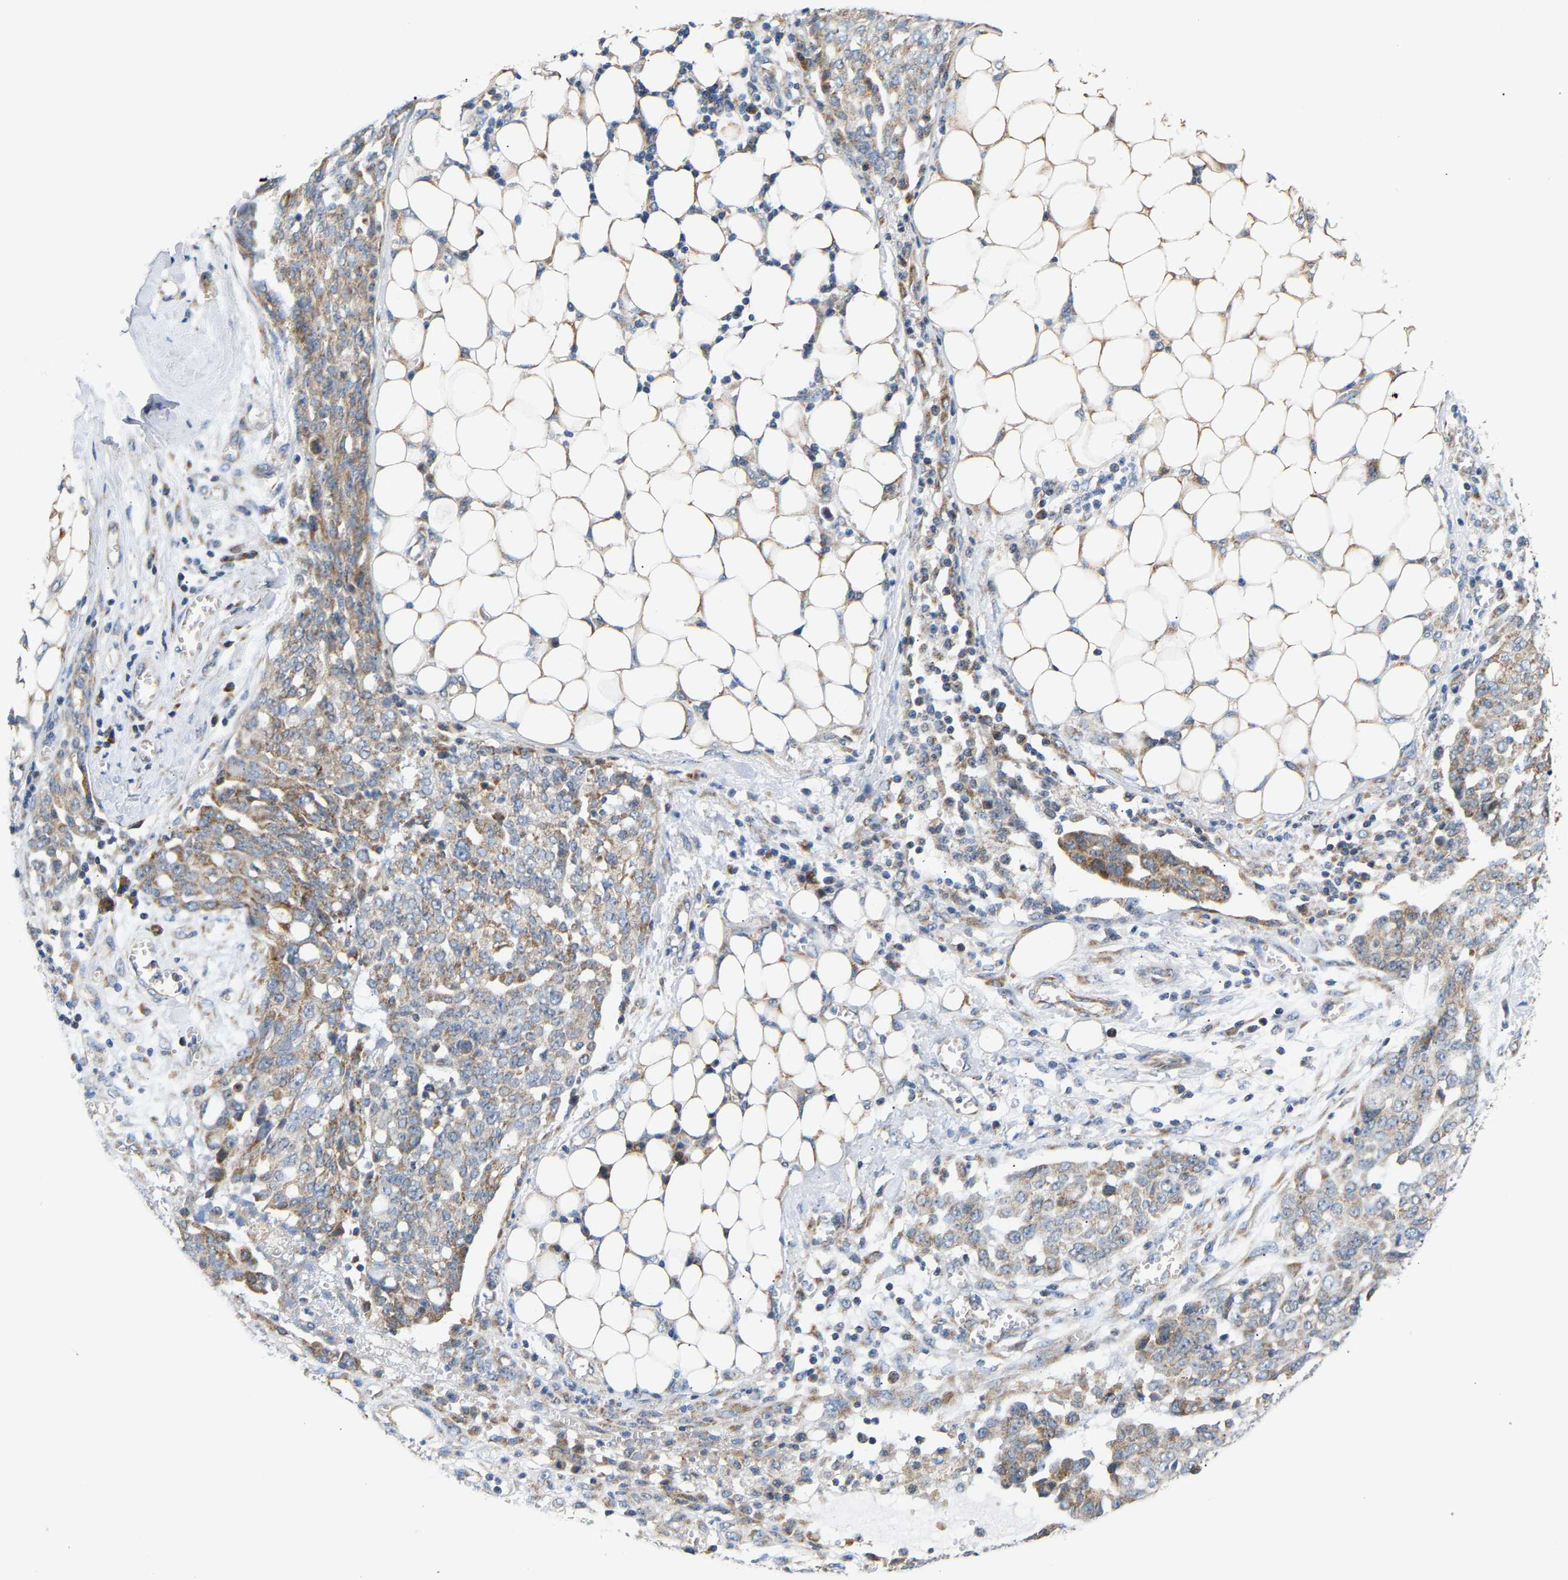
{"staining": {"intensity": "weak", "quantity": "25%-75%", "location": "cytoplasmic/membranous"}, "tissue": "ovarian cancer", "cell_type": "Tumor cells", "image_type": "cancer", "snomed": [{"axis": "morphology", "description": "Cystadenocarcinoma, serous, NOS"}, {"axis": "topography", "description": "Soft tissue"}, {"axis": "topography", "description": "Ovary"}], "caption": "Tumor cells display low levels of weak cytoplasmic/membranous staining in about 25%-75% of cells in ovarian cancer (serous cystadenocarcinoma).", "gene": "TMEM168", "patient": {"sex": "female", "age": 57}}